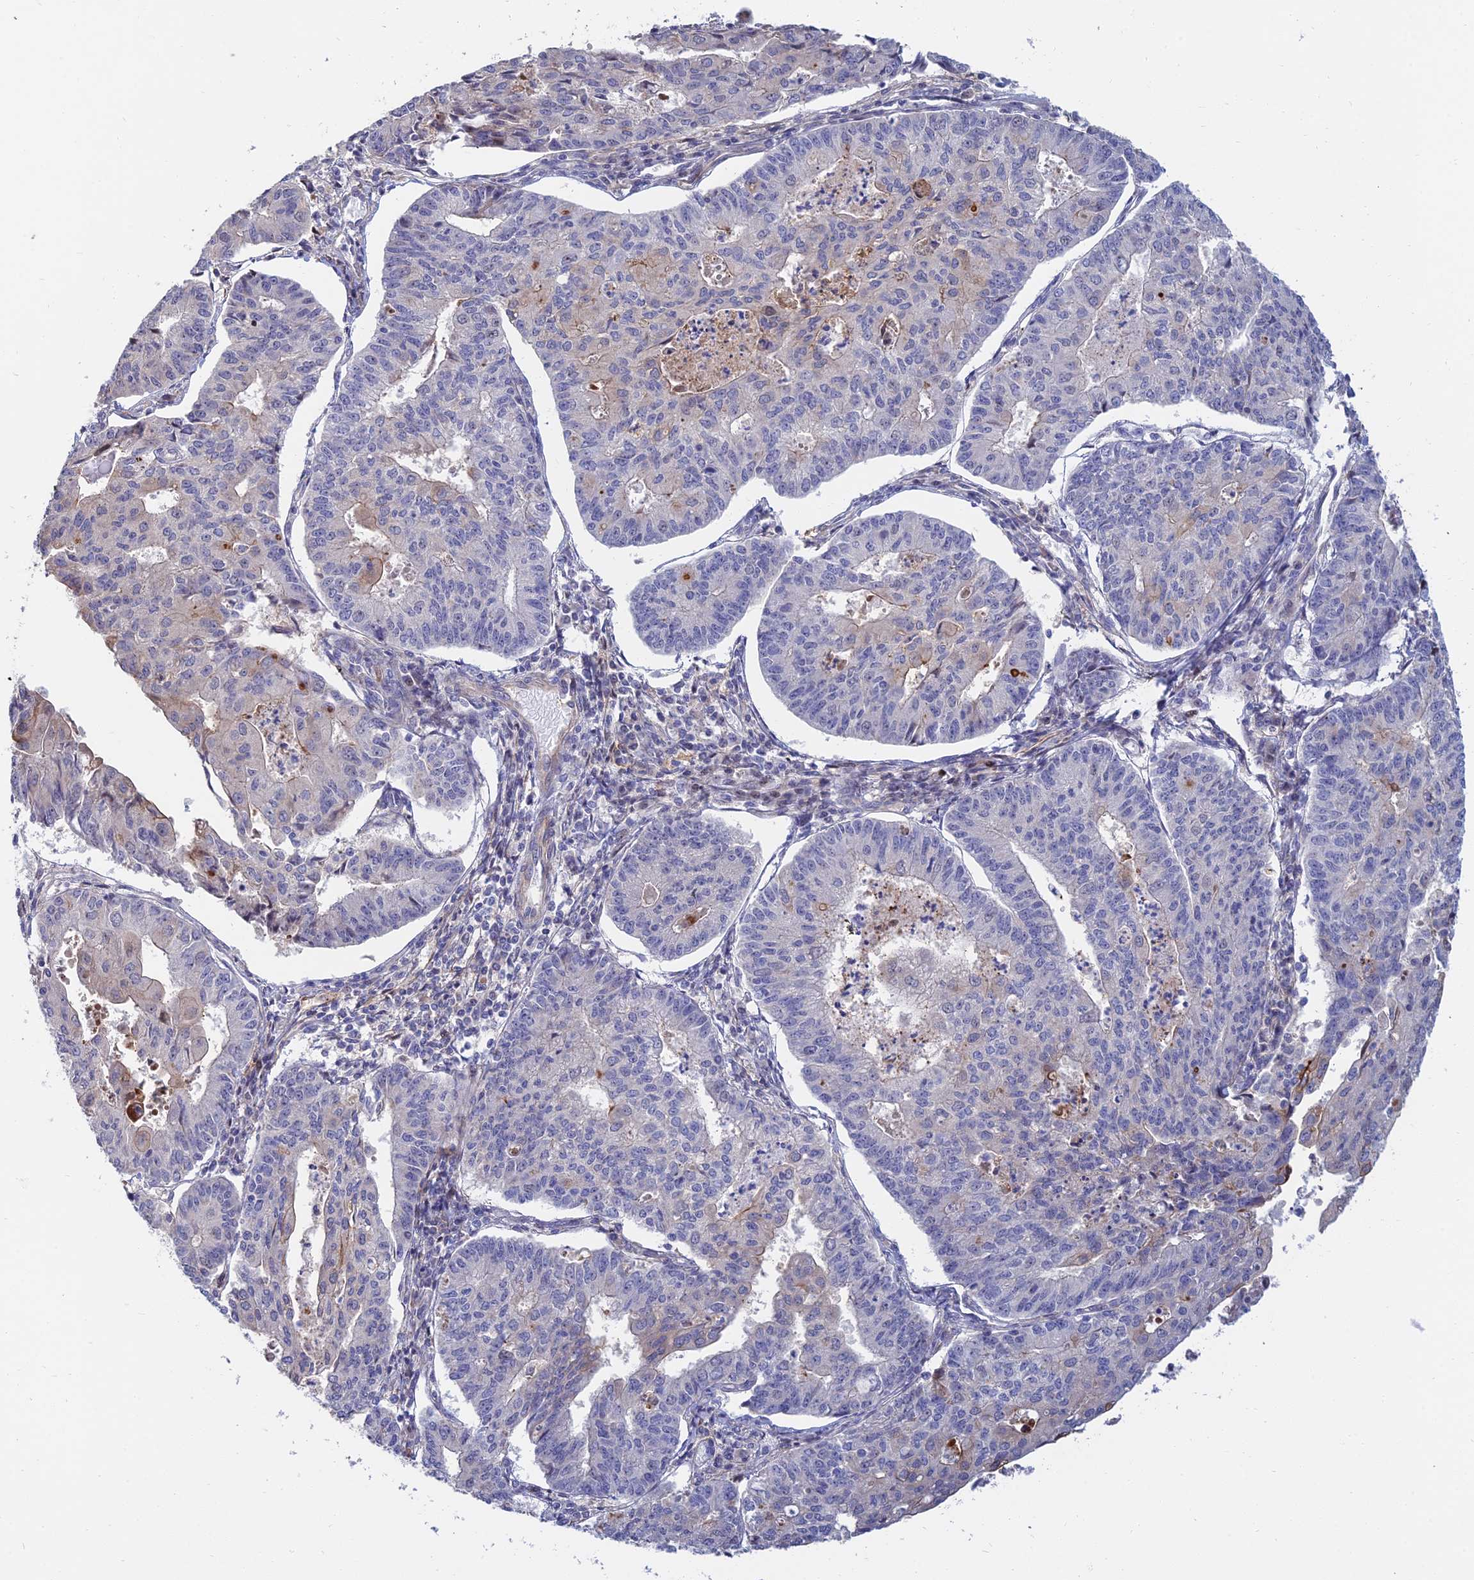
{"staining": {"intensity": "negative", "quantity": "none", "location": "none"}, "tissue": "endometrial cancer", "cell_type": "Tumor cells", "image_type": "cancer", "snomed": [{"axis": "morphology", "description": "Adenocarcinoma, NOS"}, {"axis": "topography", "description": "Endometrium"}], "caption": "Immunohistochemical staining of endometrial adenocarcinoma displays no significant staining in tumor cells.", "gene": "TRIM43B", "patient": {"sex": "female", "age": 56}}